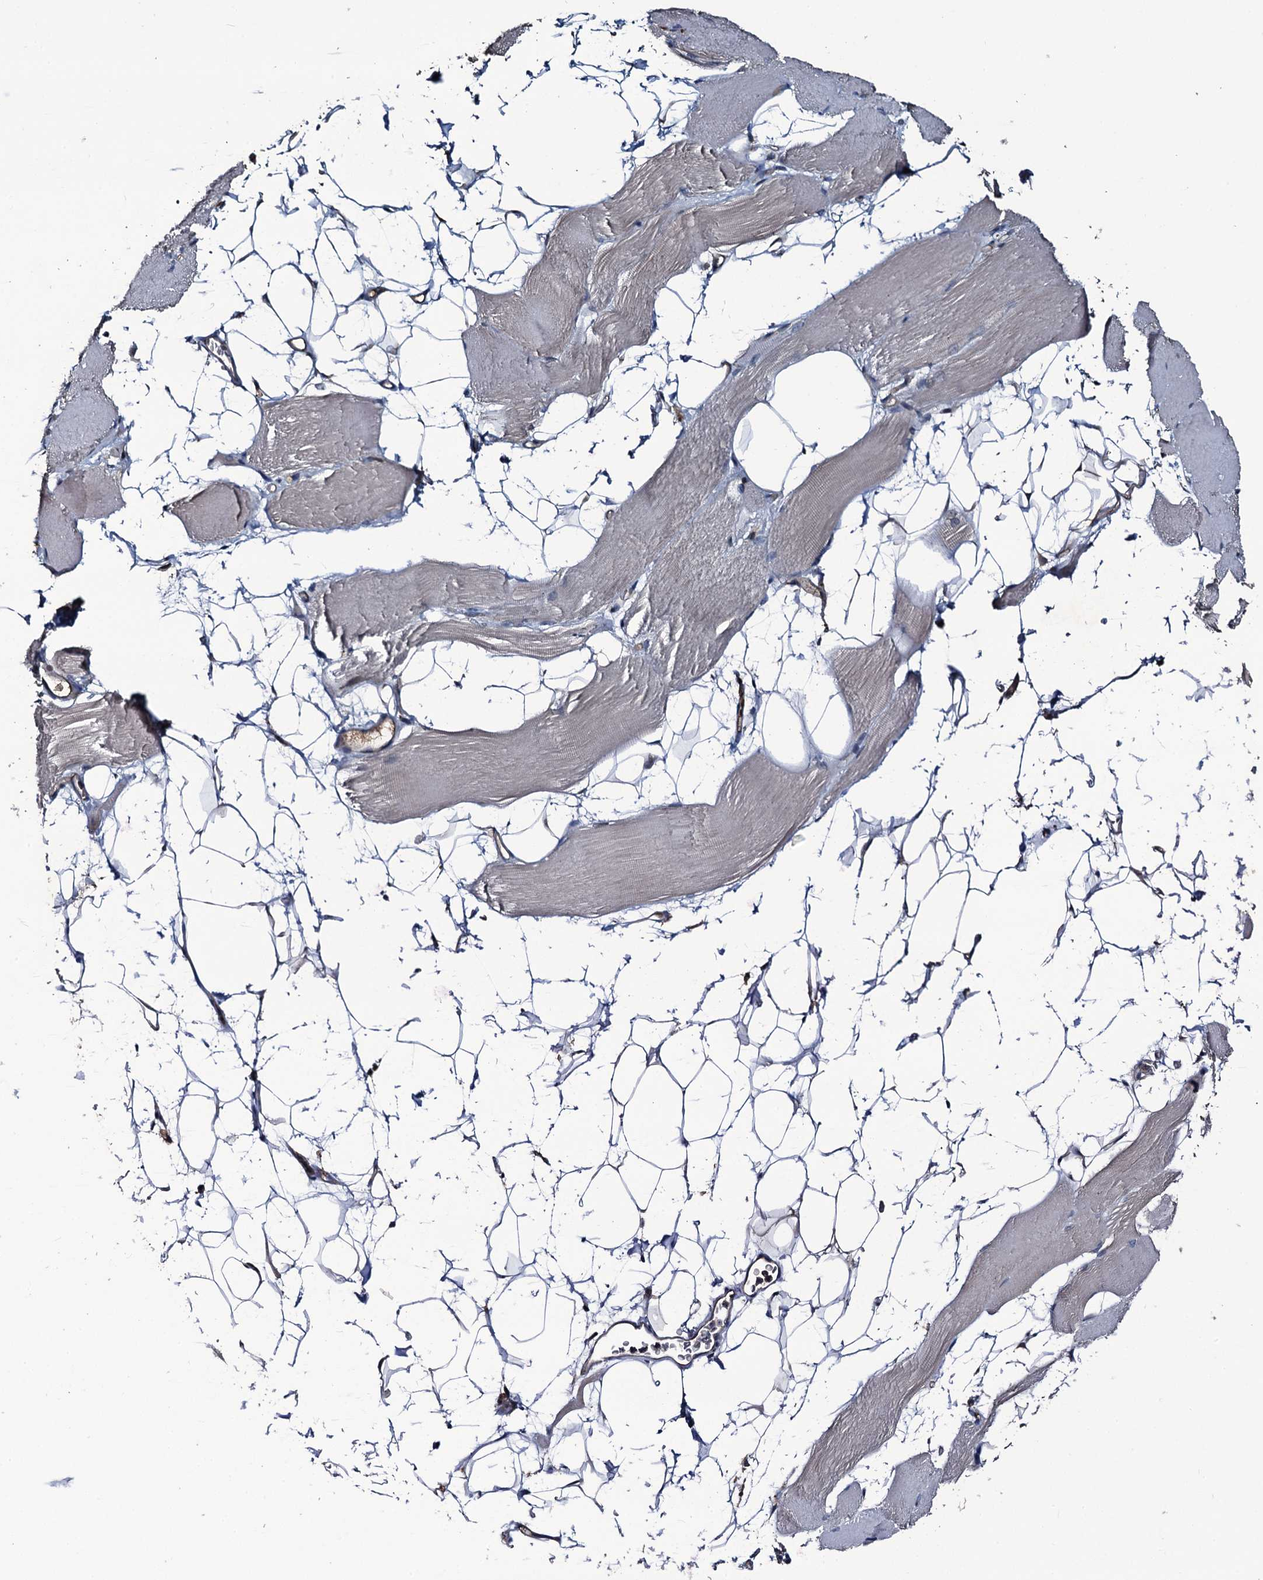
{"staining": {"intensity": "negative", "quantity": "none", "location": "none"}, "tissue": "skeletal muscle", "cell_type": "Myocytes", "image_type": "normal", "snomed": [{"axis": "morphology", "description": "Normal tissue, NOS"}, {"axis": "topography", "description": "Skeletal muscle"}, {"axis": "topography", "description": "Parathyroid gland"}], "caption": "Immunohistochemistry (IHC) of normal human skeletal muscle exhibits no expression in myocytes.", "gene": "LYG2", "patient": {"sex": "female", "age": 37}}